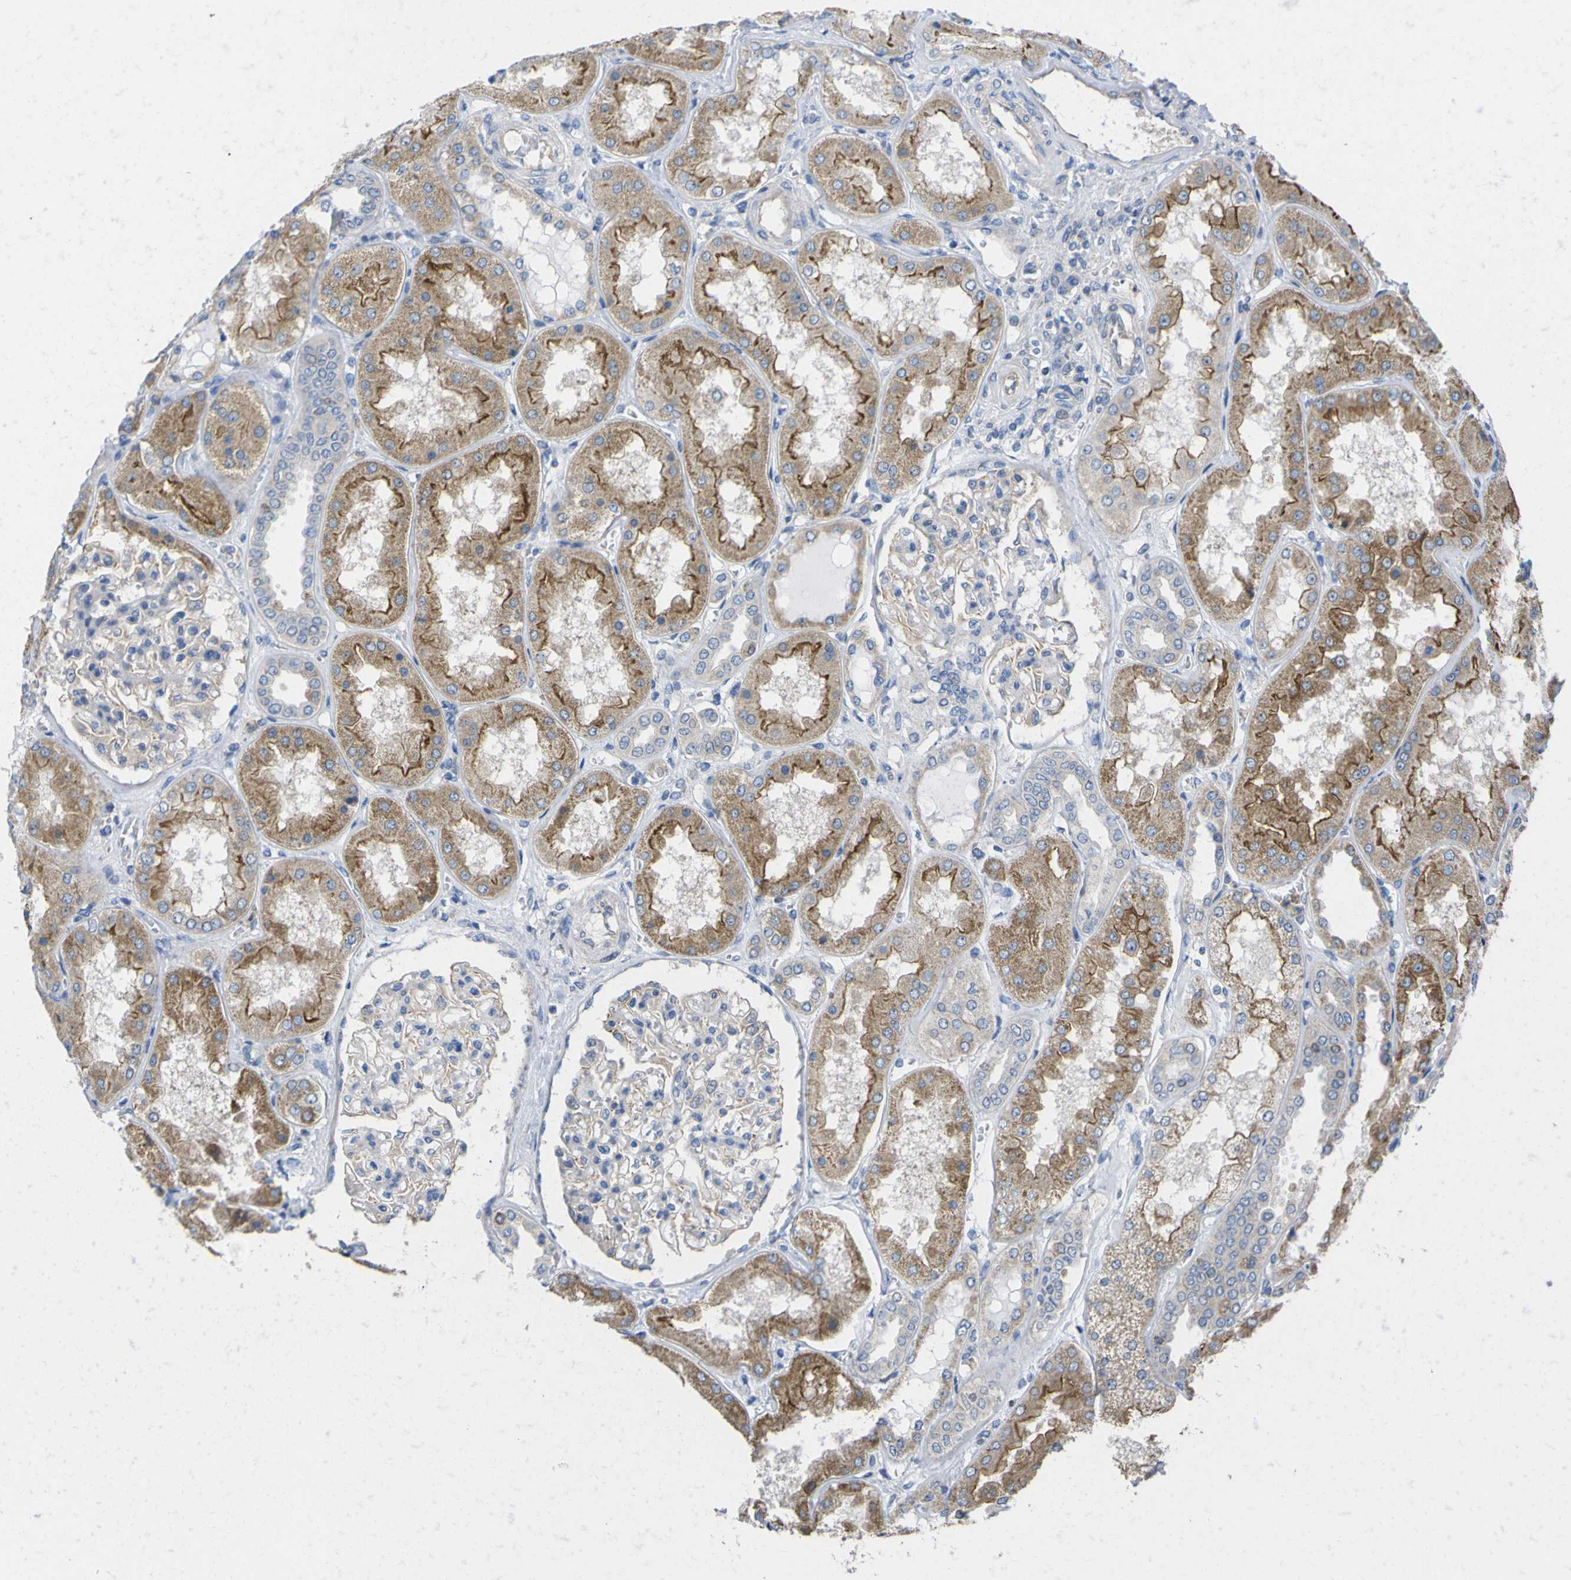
{"staining": {"intensity": "moderate", "quantity": "<25%", "location": "cytoplasmic/membranous"}, "tissue": "kidney", "cell_type": "Cells in glomeruli", "image_type": "normal", "snomed": [{"axis": "morphology", "description": "Normal tissue, NOS"}, {"axis": "topography", "description": "Kidney"}], "caption": "Immunohistochemical staining of unremarkable human kidney exhibits <25% levels of moderate cytoplasmic/membranous protein staining in approximately <25% of cells in glomeruli. The protein is shown in brown color, while the nuclei are stained blue.", "gene": "USH1C", "patient": {"sex": "female", "age": 56}}